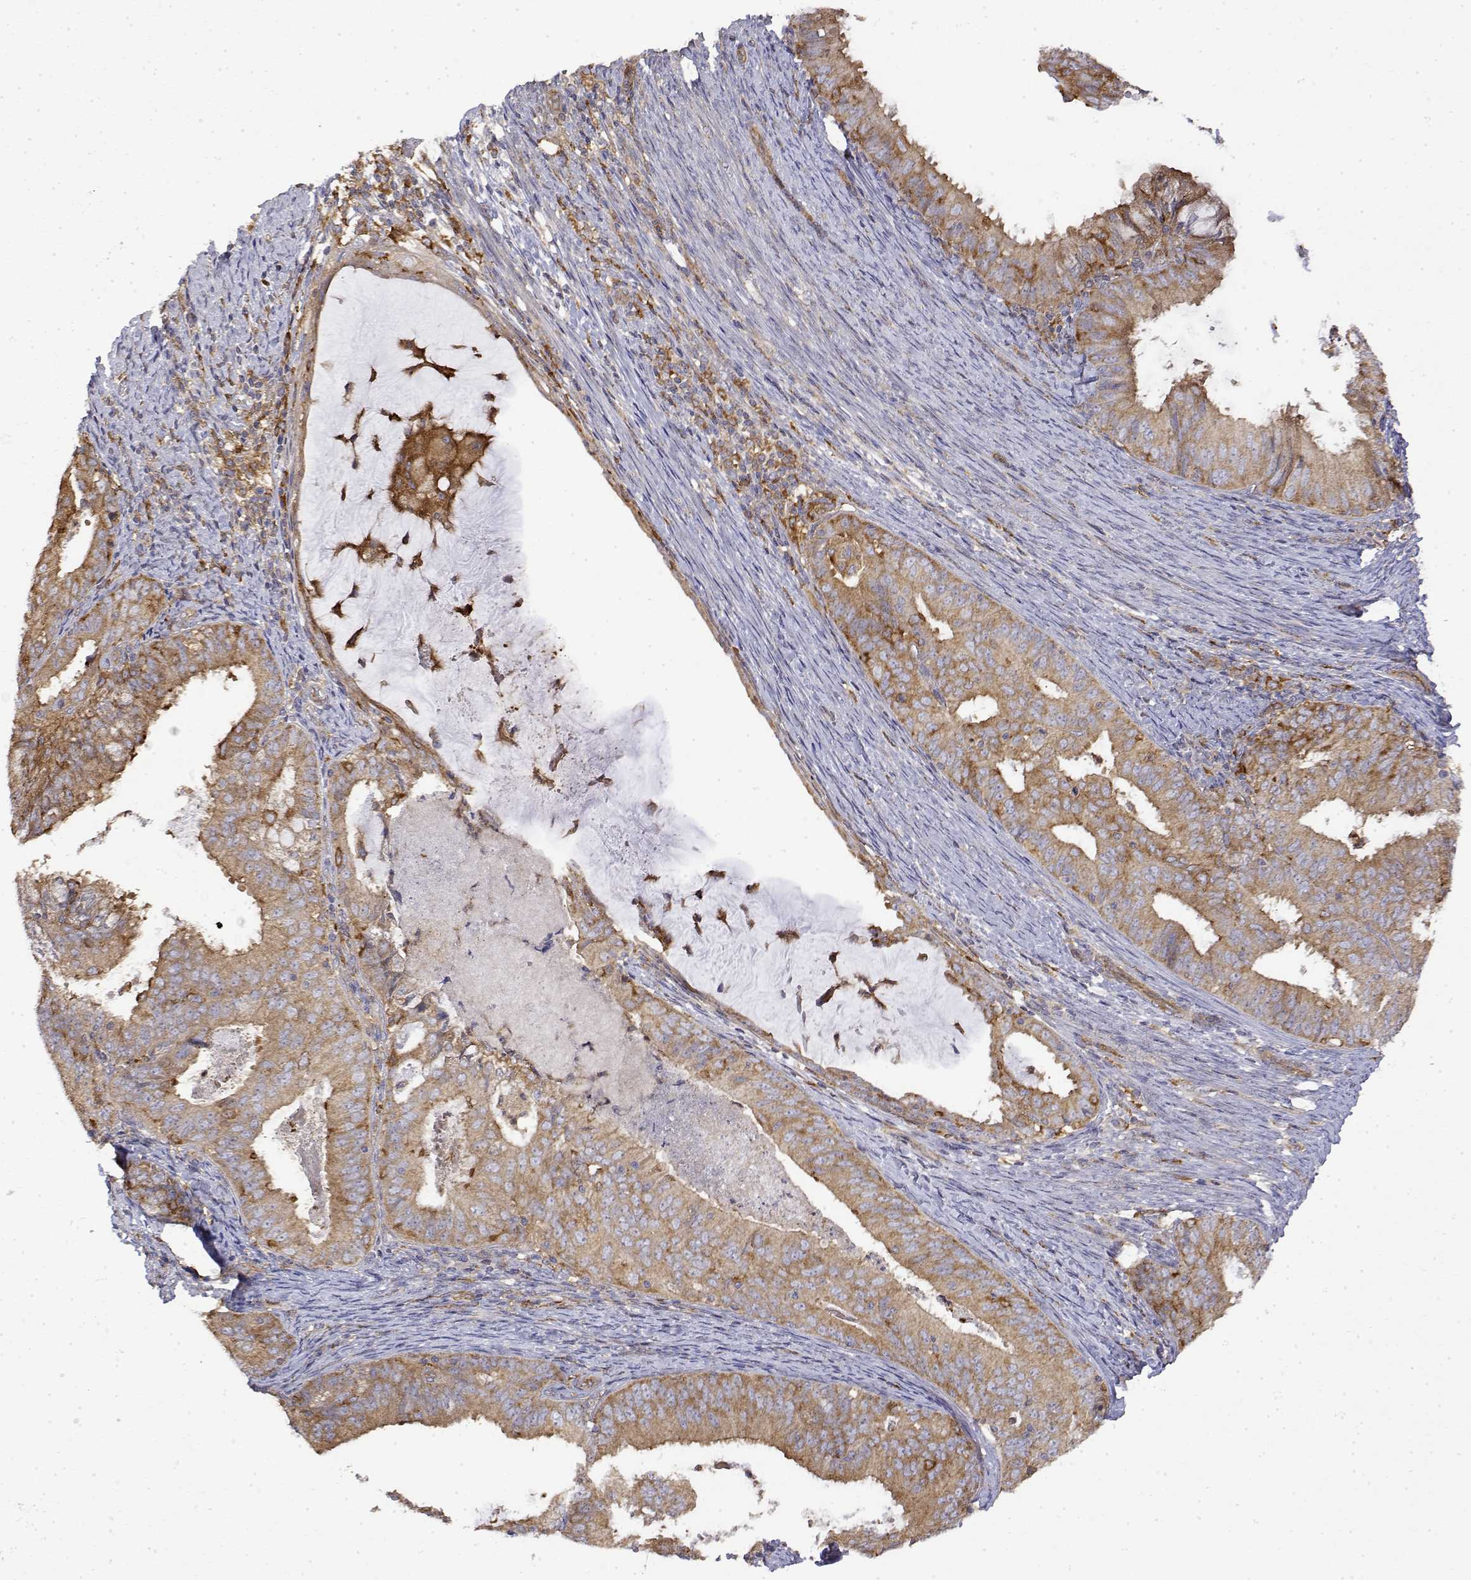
{"staining": {"intensity": "moderate", "quantity": ">75%", "location": "cytoplasmic/membranous"}, "tissue": "endometrial cancer", "cell_type": "Tumor cells", "image_type": "cancer", "snomed": [{"axis": "morphology", "description": "Adenocarcinoma, NOS"}, {"axis": "topography", "description": "Endometrium"}], "caption": "A brown stain labels moderate cytoplasmic/membranous staining of a protein in human adenocarcinoma (endometrial) tumor cells.", "gene": "PACSIN2", "patient": {"sex": "female", "age": 57}}